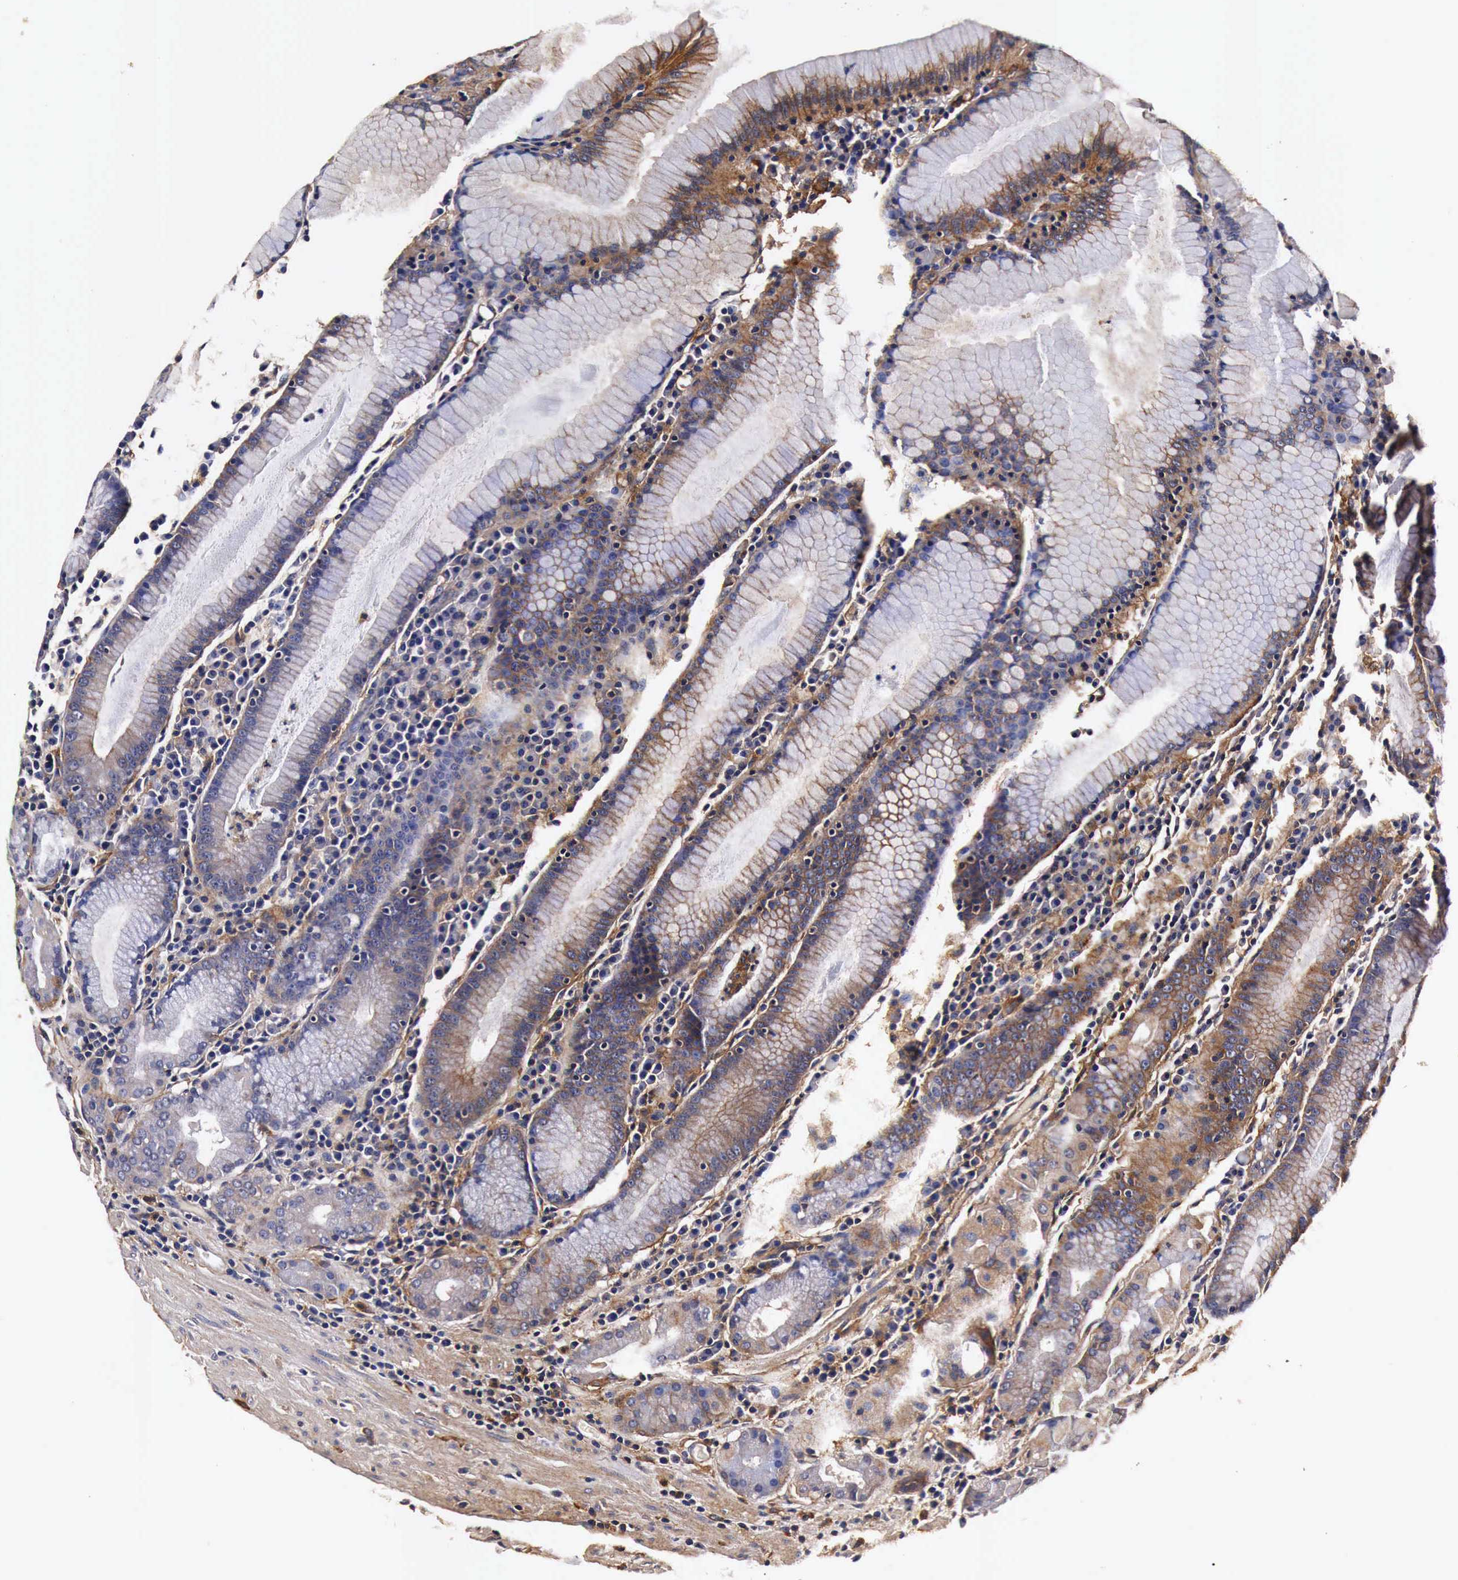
{"staining": {"intensity": "moderate", "quantity": ">75%", "location": "cytoplasmic/membranous"}, "tissue": "stomach", "cell_type": "Glandular cells", "image_type": "normal", "snomed": [{"axis": "morphology", "description": "Normal tissue, NOS"}, {"axis": "topography", "description": "Stomach, lower"}], "caption": "Glandular cells show medium levels of moderate cytoplasmic/membranous expression in approximately >75% of cells in normal human stomach.", "gene": "RP2", "patient": {"sex": "female", "age": 43}}